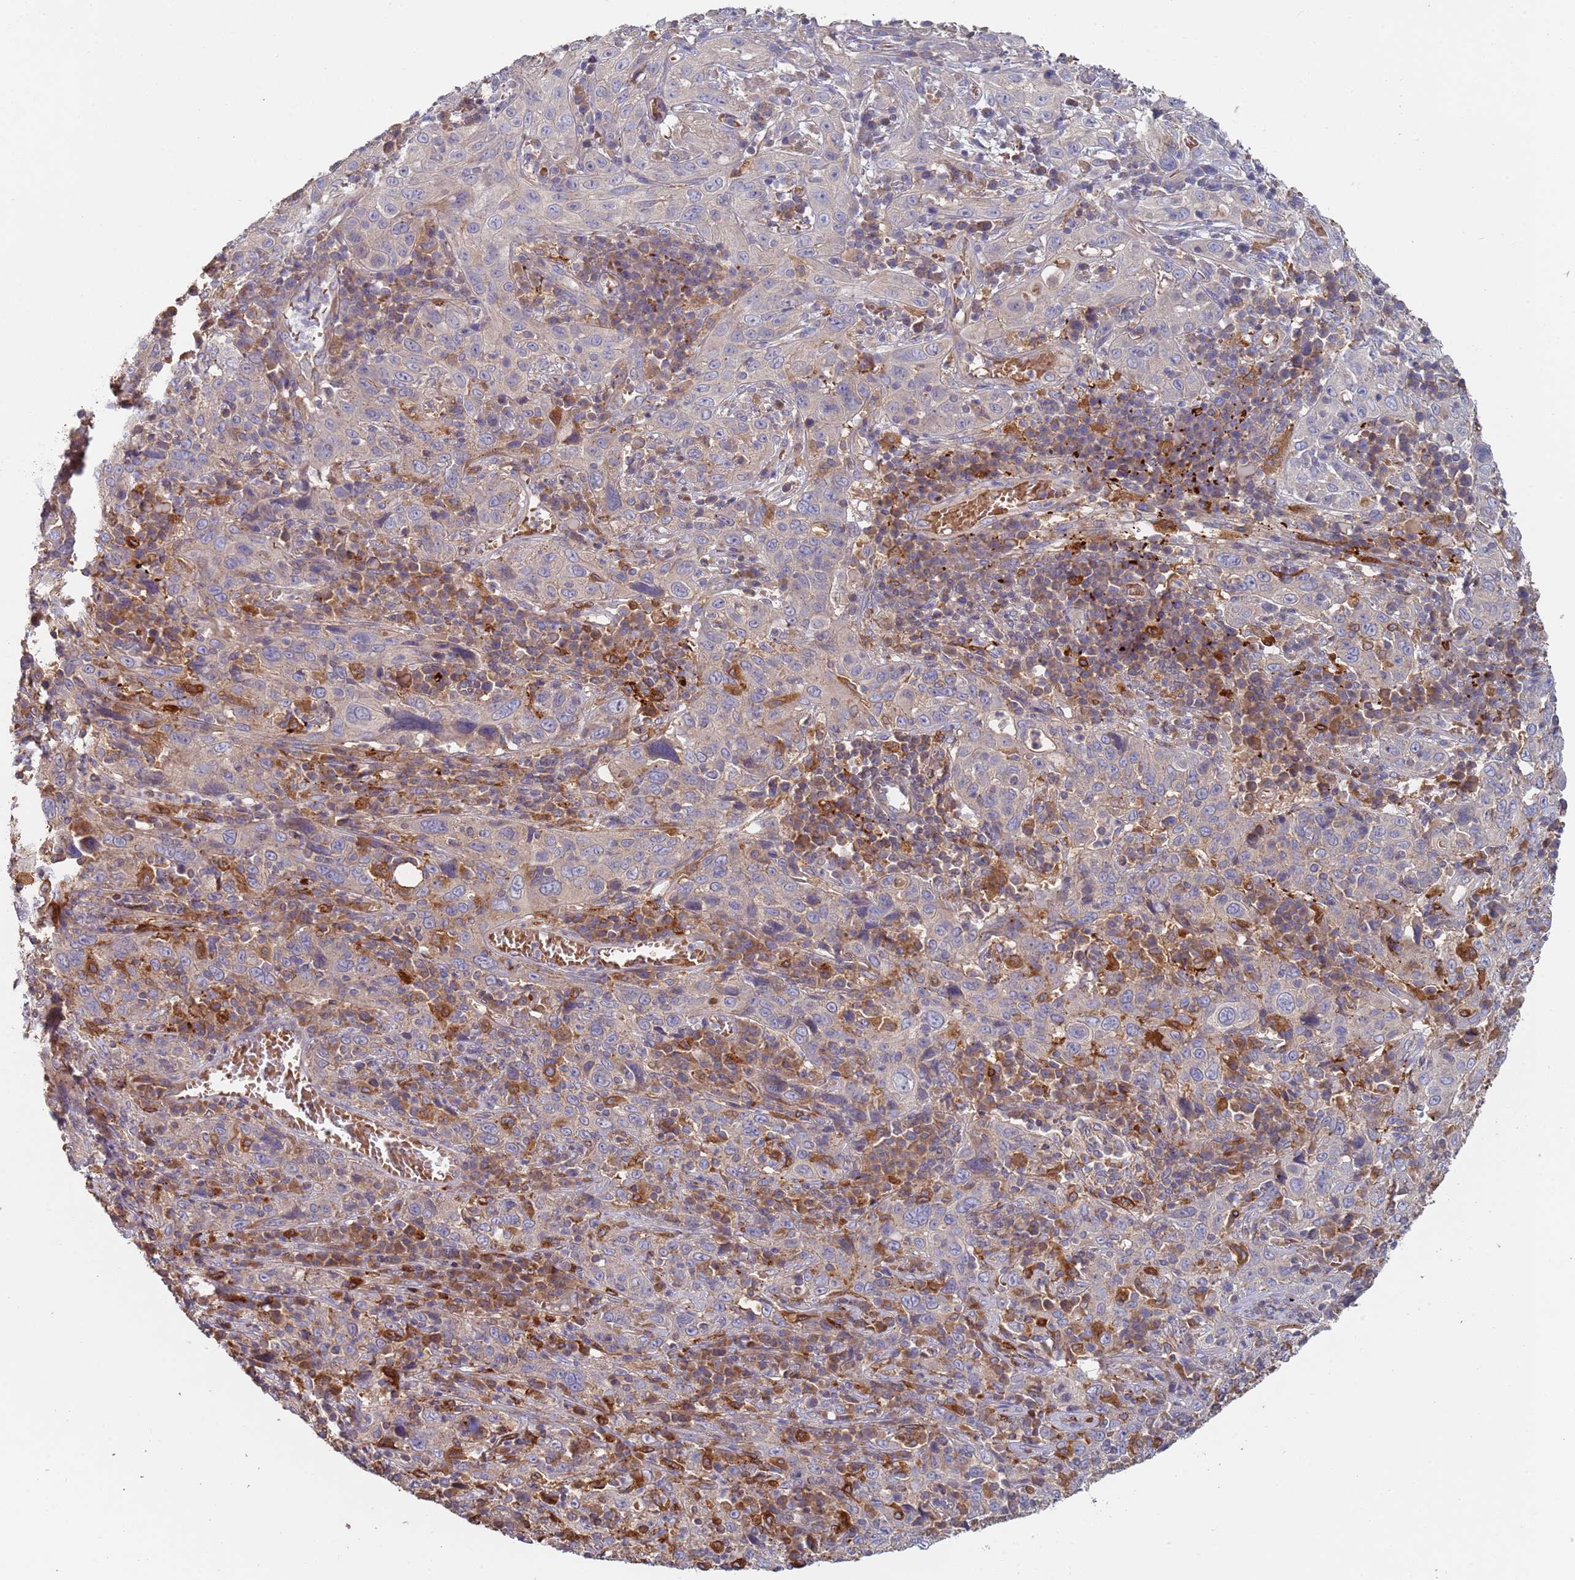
{"staining": {"intensity": "negative", "quantity": "none", "location": "none"}, "tissue": "cervical cancer", "cell_type": "Tumor cells", "image_type": "cancer", "snomed": [{"axis": "morphology", "description": "Squamous cell carcinoma, NOS"}, {"axis": "topography", "description": "Cervix"}], "caption": "Human cervical squamous cell carcinoma stained for a protein using immunohistochemistry shows no positivity in tumor cells.", "gene": "MALRD1", "patient": {"sex": "female", "age": 46}}